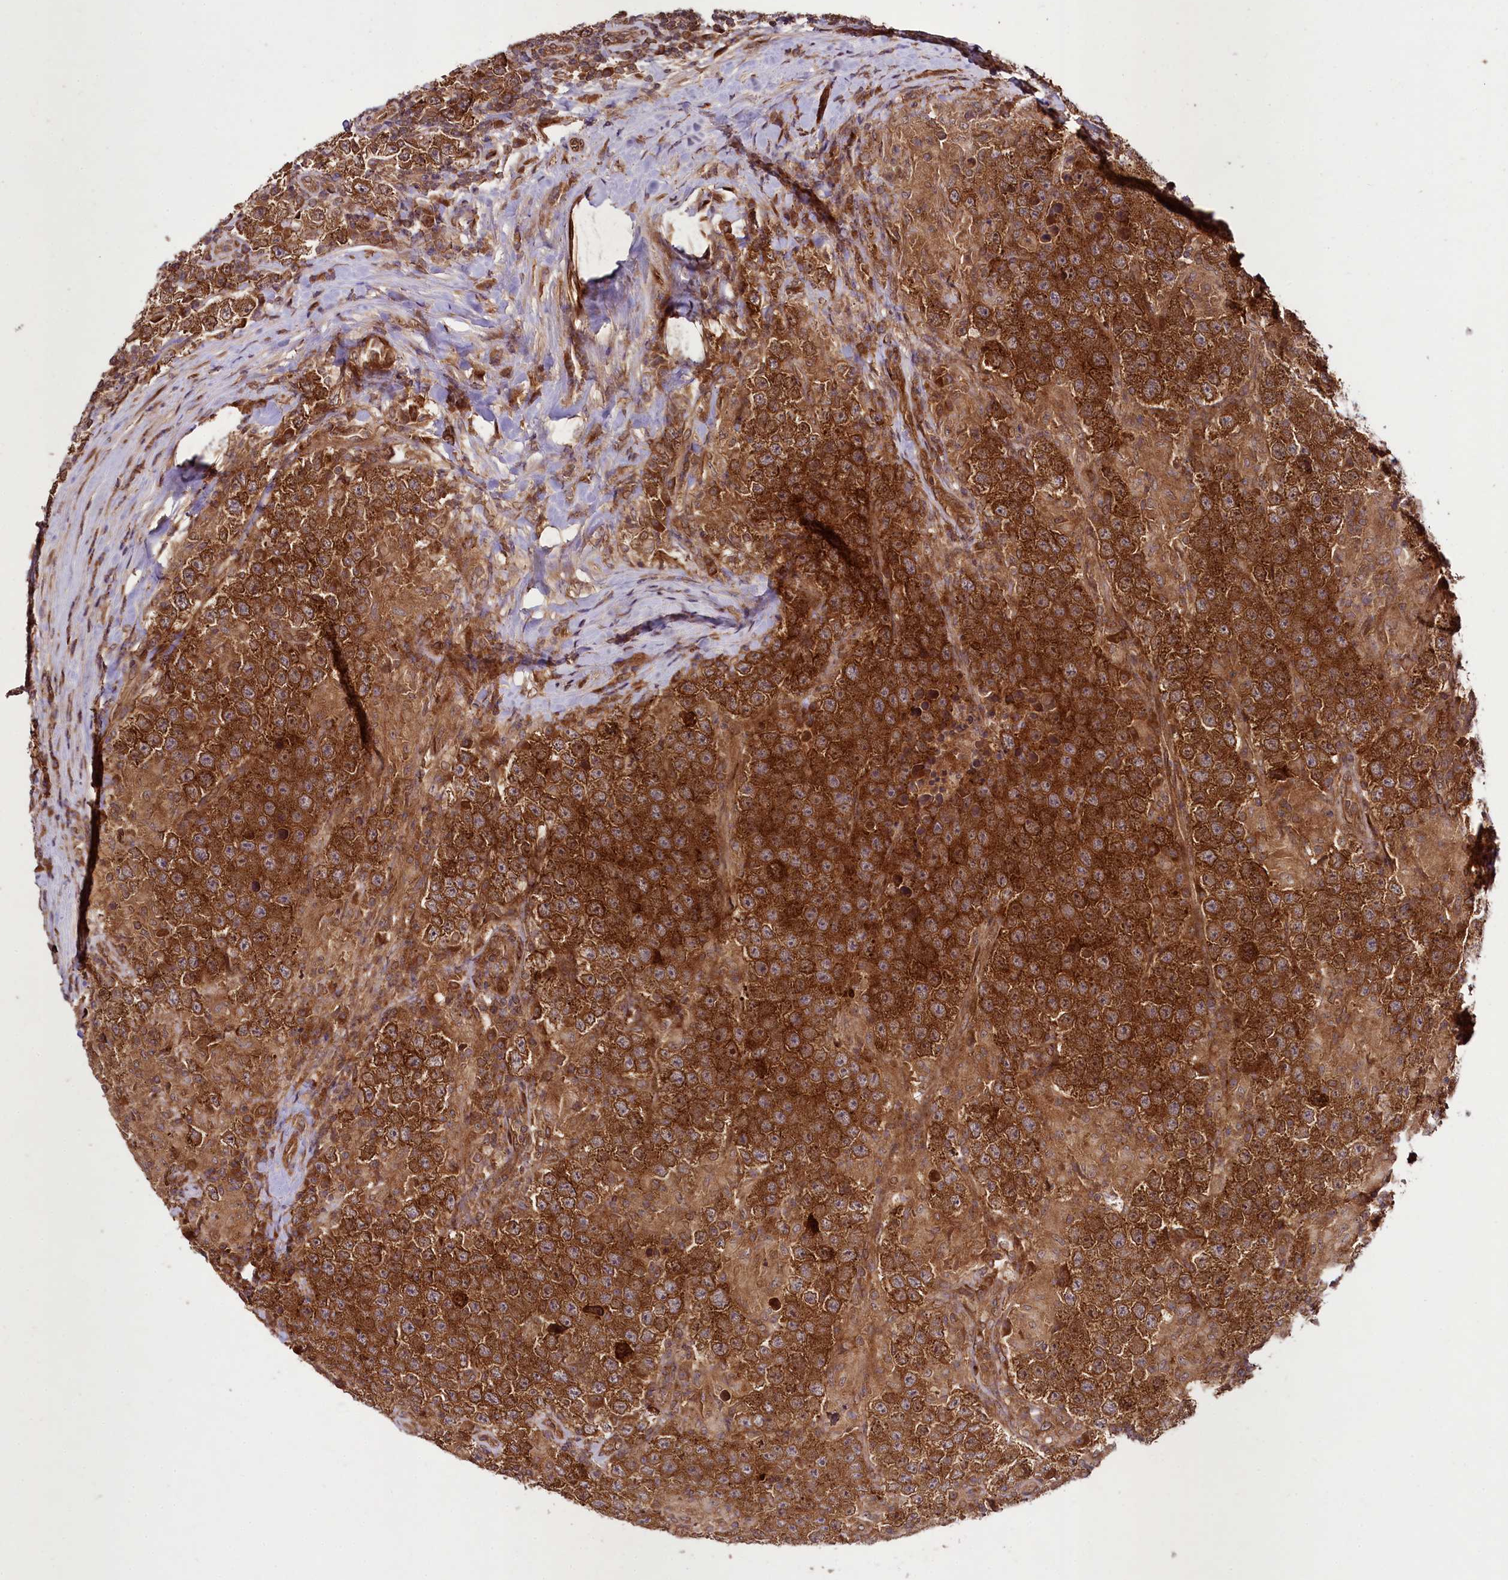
{"staining": {"intensity": "strong", "quantity": ">75%", "location": "cytoplasmic/membranous"}, "tissue": "testis cancer", "cell_type": "Tumor cells", "image_type": "cancer", "snomed": [{"axis": "morphology", "description": "Normal tissue, NOS"}, {"axis": "morphology", "description": "Urothelial carcinoma, High grade"}, {"axis": "morphology", "description": "Seminoma, NOS"}, {"axis": "morphology", "description": "Carcinoma, Embryonal, NOS"}, {"axis": "topography", "description": "Urinary bladder"}, {"axis": "topography", "description": "Testis"}], "caption": "Protein staining of seminoma (testis) tissue exhibits strong cytoplasmic/membranous positivity in approximately >75% of tumor cells.", "gene": "DCP1B", "patient": {"sex": "male", "age": 41}}